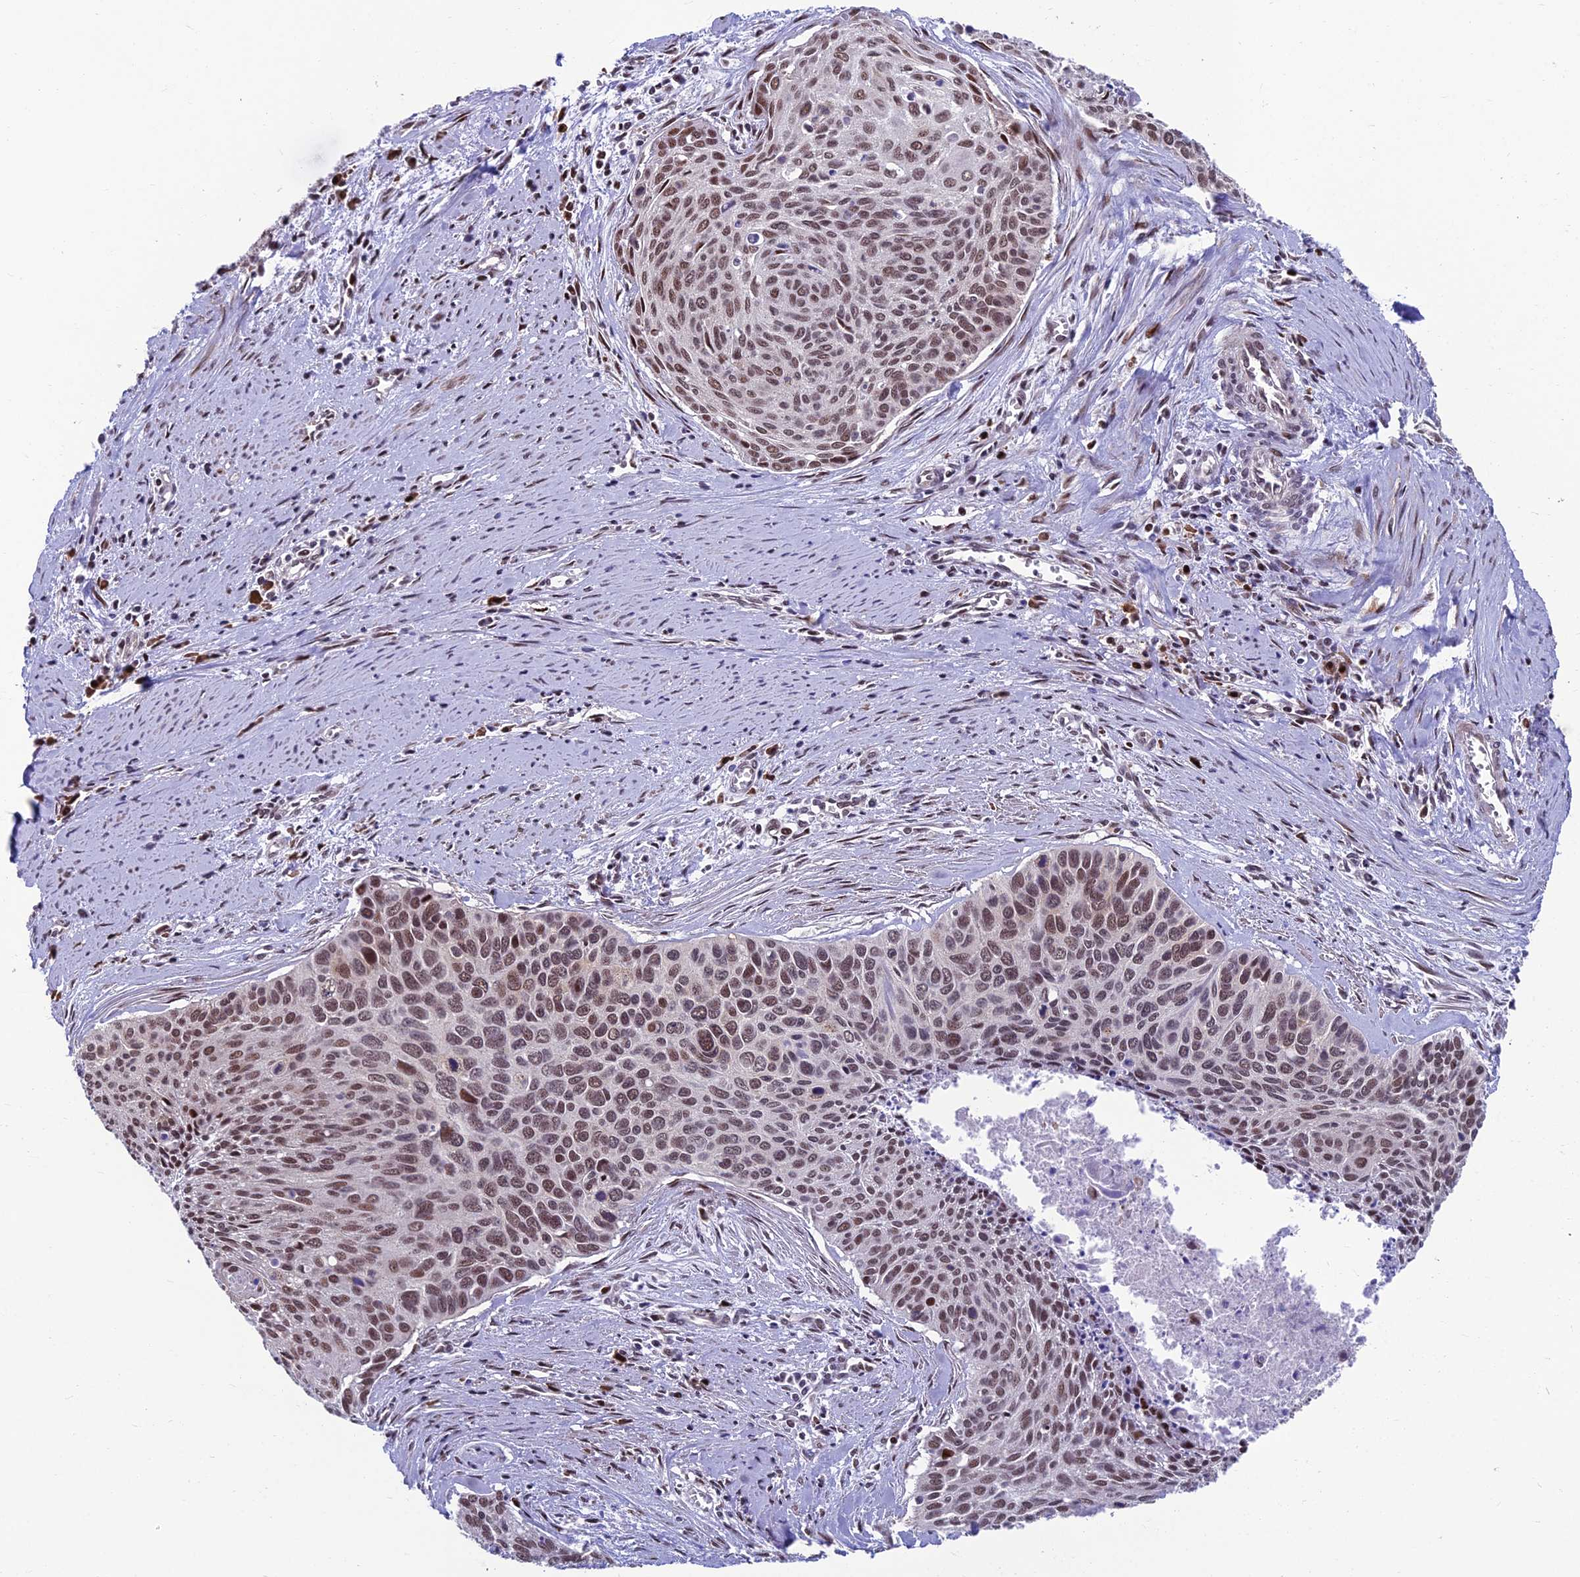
{"staining": {"intensity": "moderate", "quantity": ">75%", "location": "nuclear"}, "tissue": "cervical cancer", "cell_type": "Tumor cells", "image_type": "cancer", "snomed": [{"axis": "morphology", "description": "Squamous cell carcinoma, NOS"}, {"axis": "topography", "description": "Cervix"}], "caption": "Immunohistochemical staining of cervical cancer reveals medium levels of moderate nuclear expression in approximately >75% of tumor cells.", "gene": "KIAA1191", "patient": {"sex": "female", "age": 55}}